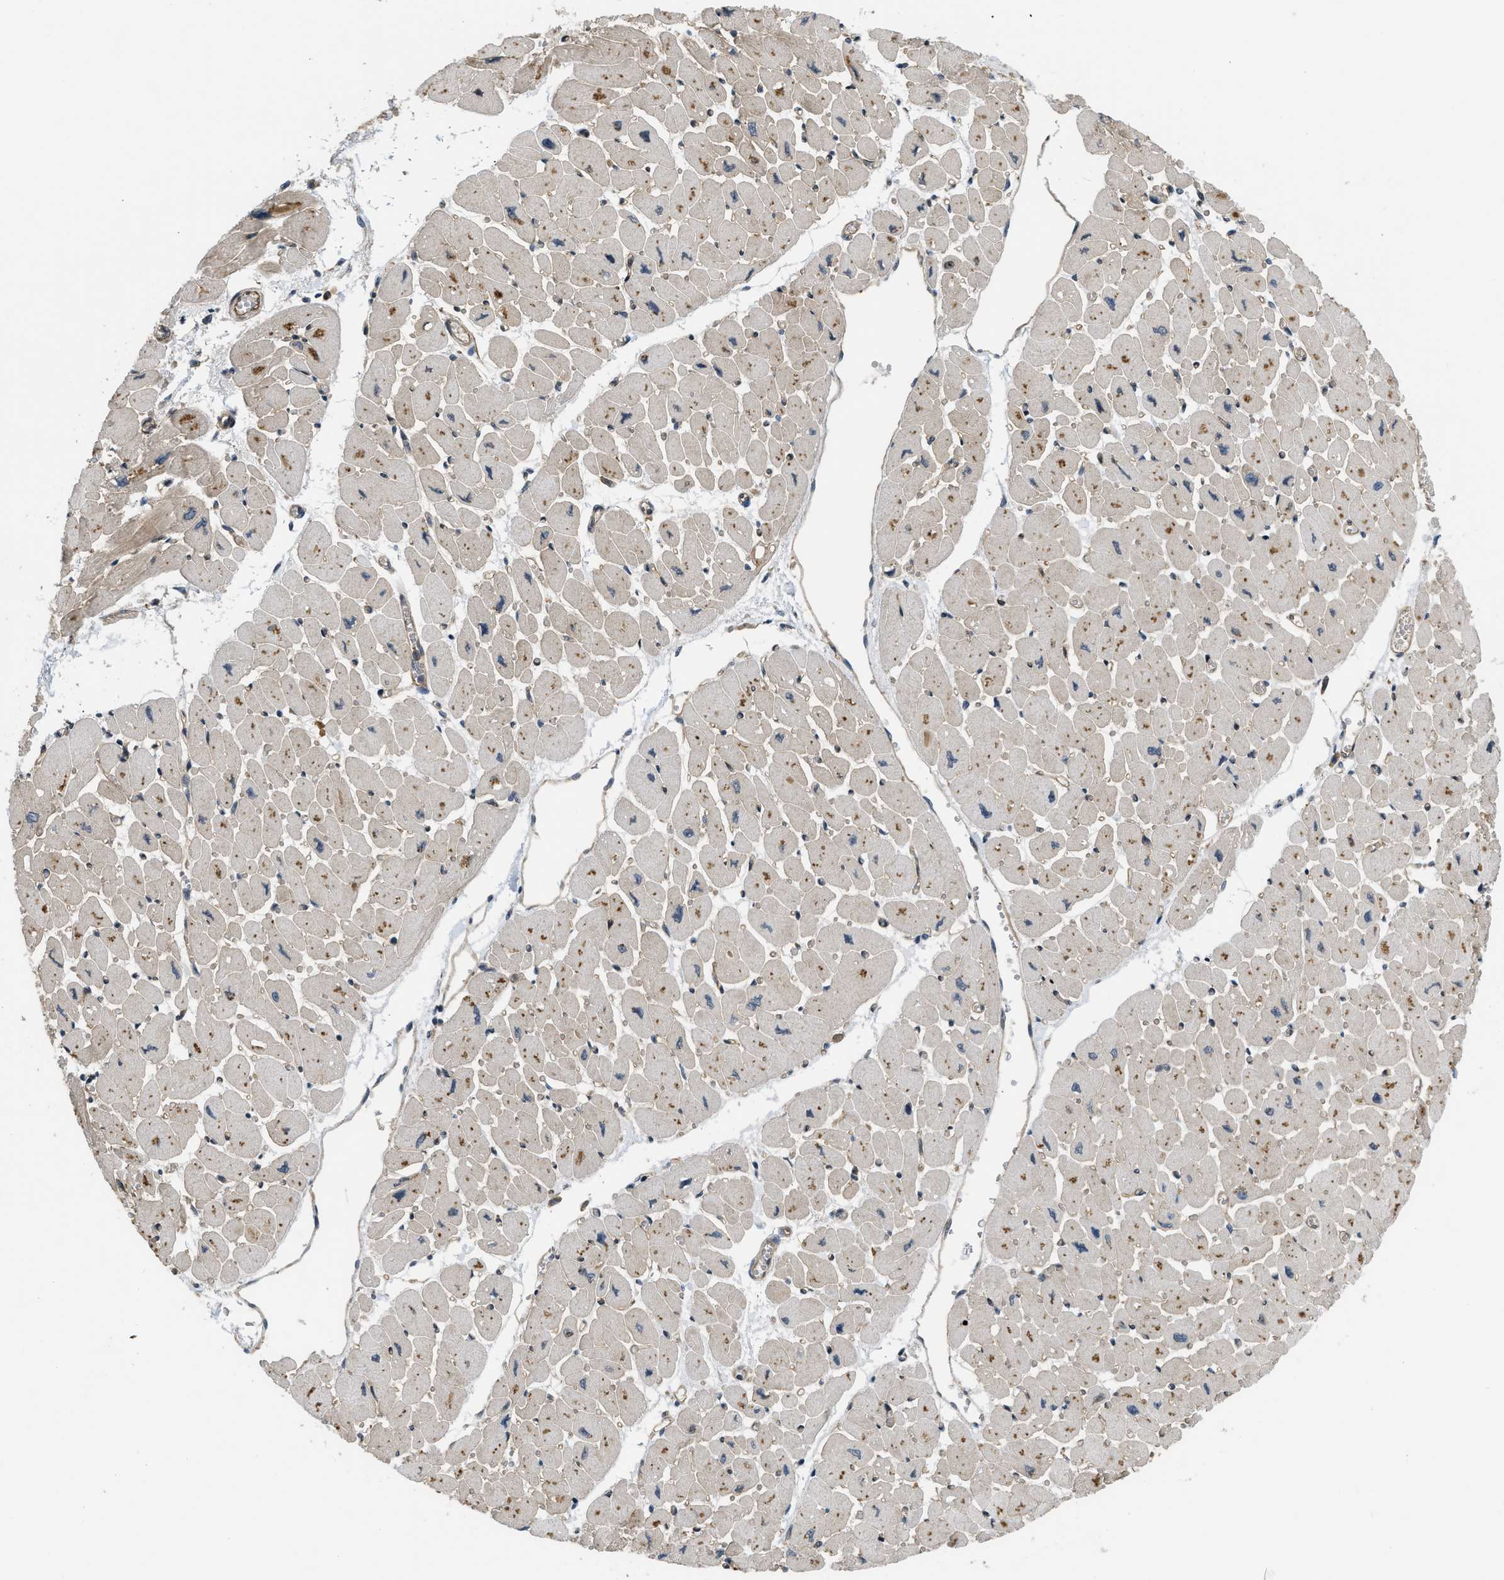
{"staining": {"intensity": "moderate", "quantity": "25%-75%", "location": "cytoplasmic/membranous"}, "tissue": "heart muscle", "cell_type": "Cardiomyocytes", "image_type": "normal", "snomed": [{"axis": "morphology", "description": "Normal tissue, NOS"}, {"axis": "topography", "description": "Heart"}], "caption": "Immunohistochemistry (IHC) photomicrograph of normal heart muscle: human heart muscle stained using immunohistochemistry (IHC) reveals medium levels of moderate protein expression localized specifically in the cytoplasmic/membranous of cardiomyocytes, appearing as a cytoplasmic/membranous brown color.", "gene": "LTA4H", "patient": {"sex": "female", "age": 54}}